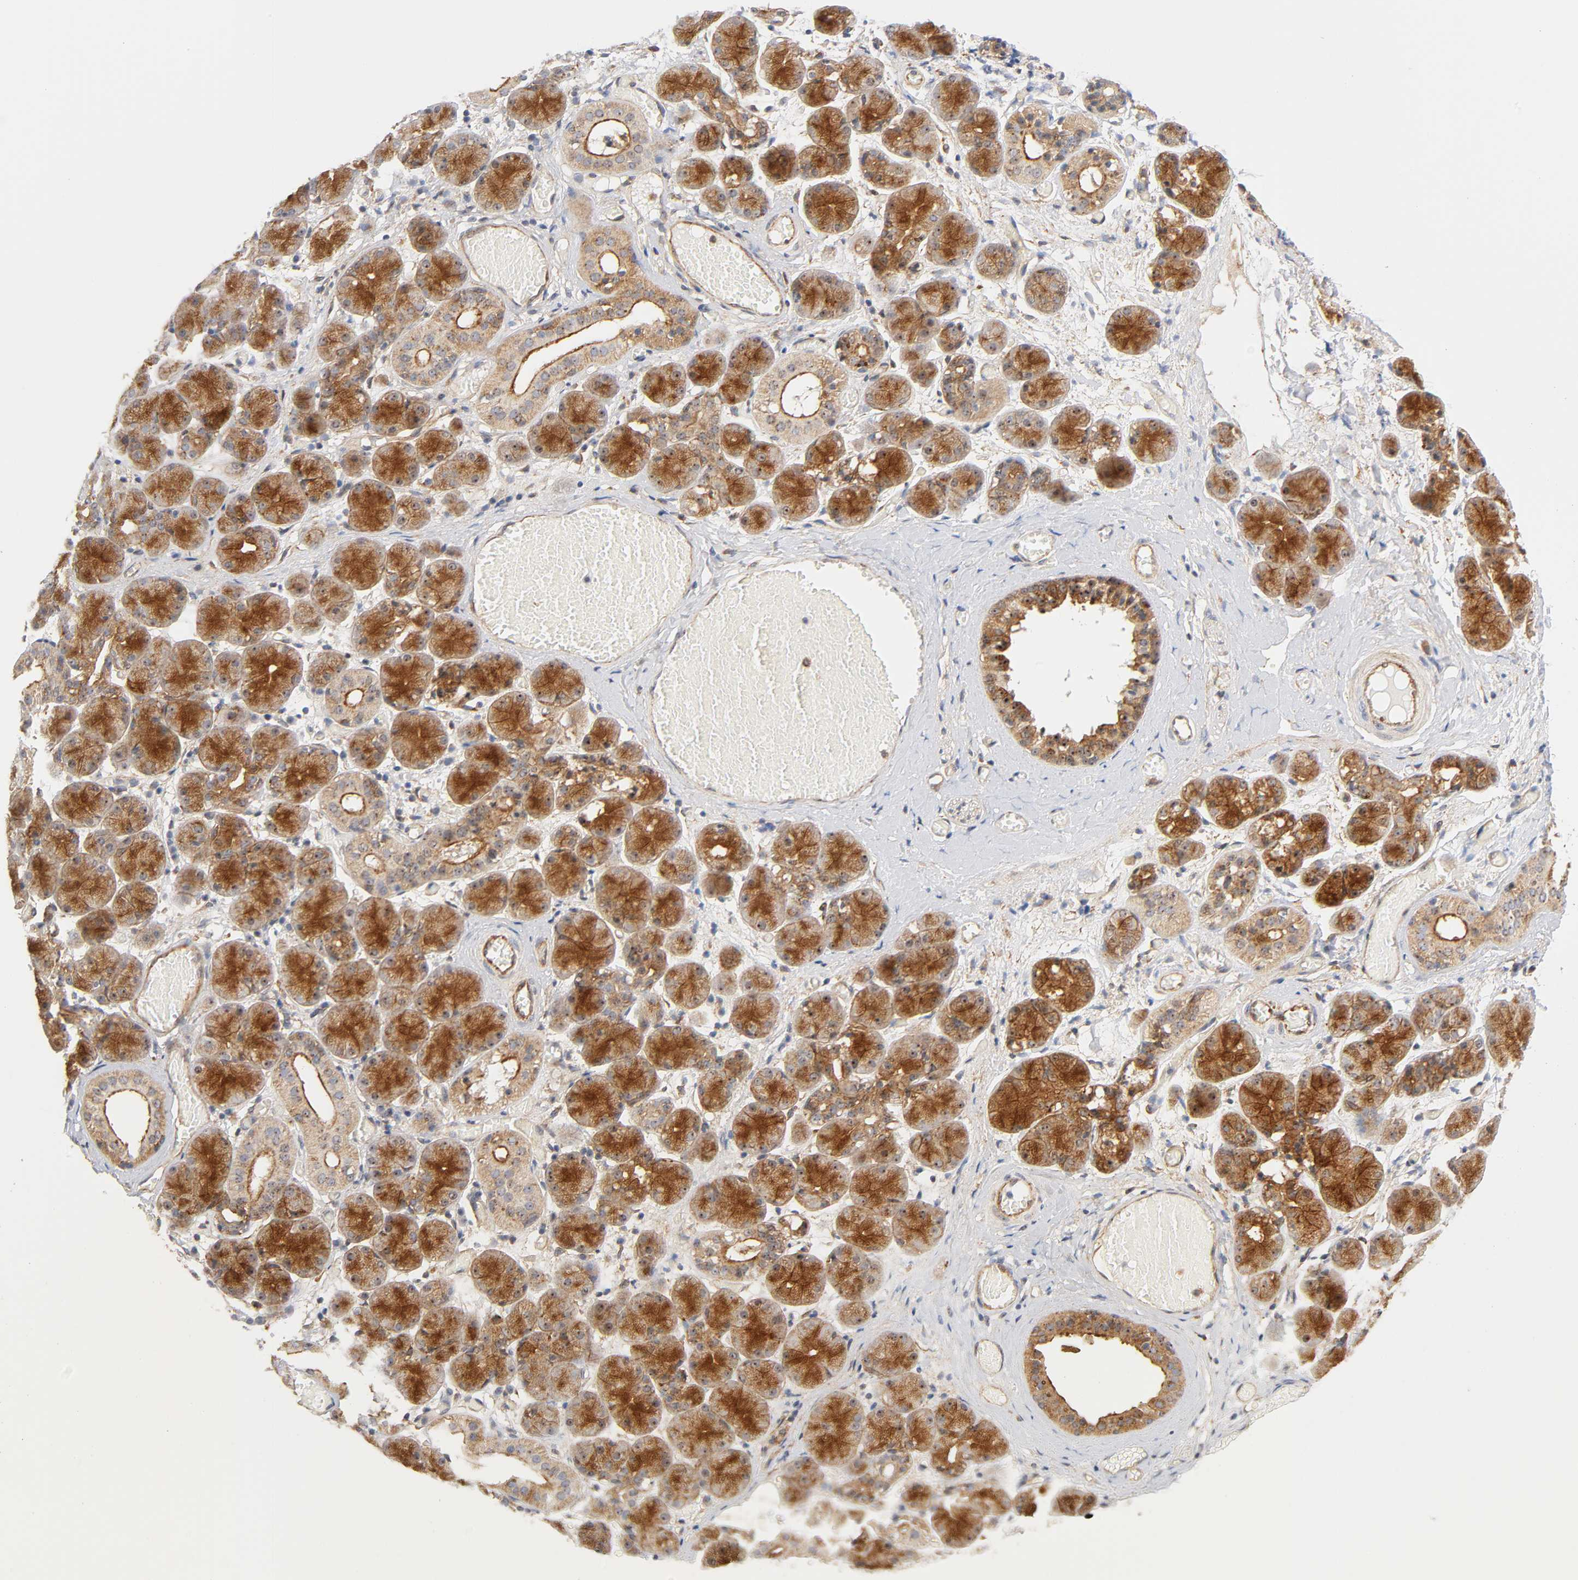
{"staining": {"intensity": "strong", "quantity": ">75%", "location": "cytoplasmic/membranous"}, "tissue": "salivary gland", "cell_type": "Glandular cells", "image_type": "normal", "snomed": [{"axis": "morphology", "description": "Normal tissue, NOS"}, {"axis": "topography", "description": "Salivary gland"}], "caption": "Human salivary gland stained with a brown dye exhibits strong cytoplasmic/membranous positive positivity in about >75% of glandular cells.", "gene": "PLD1", "patient": {"sex": "female", "age": 24}}